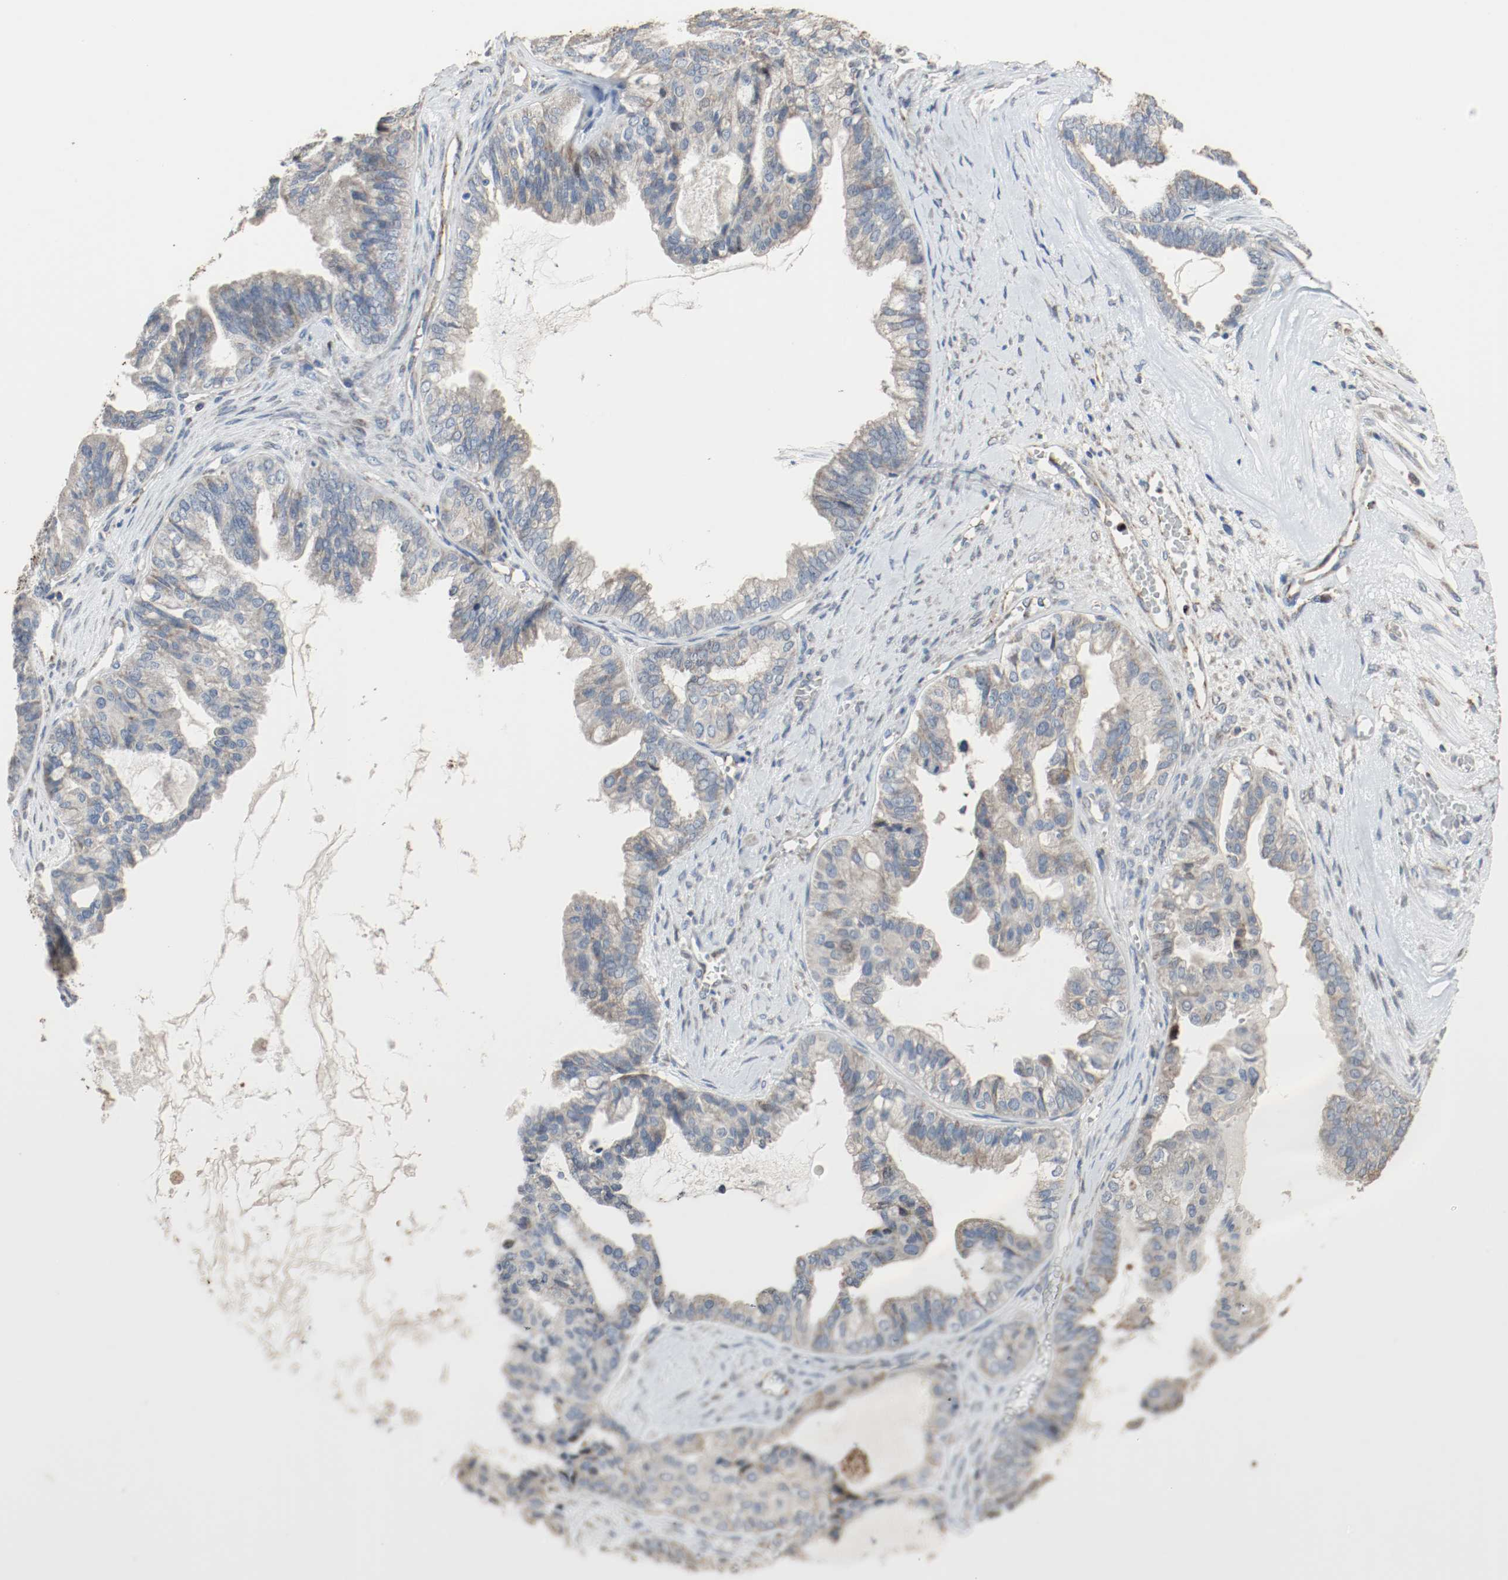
{"staining": {"intensity": "moderate", "quantity": ">75%", "location": "cytoplasmic/membranous,nuclear"}, "tissue": "ovarian cancer", "cell_type": "Tumor cells", "image_type": "cancer", "snomed": [{"axis": "morphology", "description": "Carcinoma, NOS"}, {"axis": "morphology", "description": "Carcinoma, endometroid"}, {"axis": "topography", "description": "Ovary"}], "caption": "About >75% of tumor cells in human ovarian cancer demonstrate moderate cytoplasmic/membranous and nuclear protein expression as visualized by brown immunohistochemical staining.", "gene": "ALDH4A1", "patient": {"sex": "female", "age": 50}}